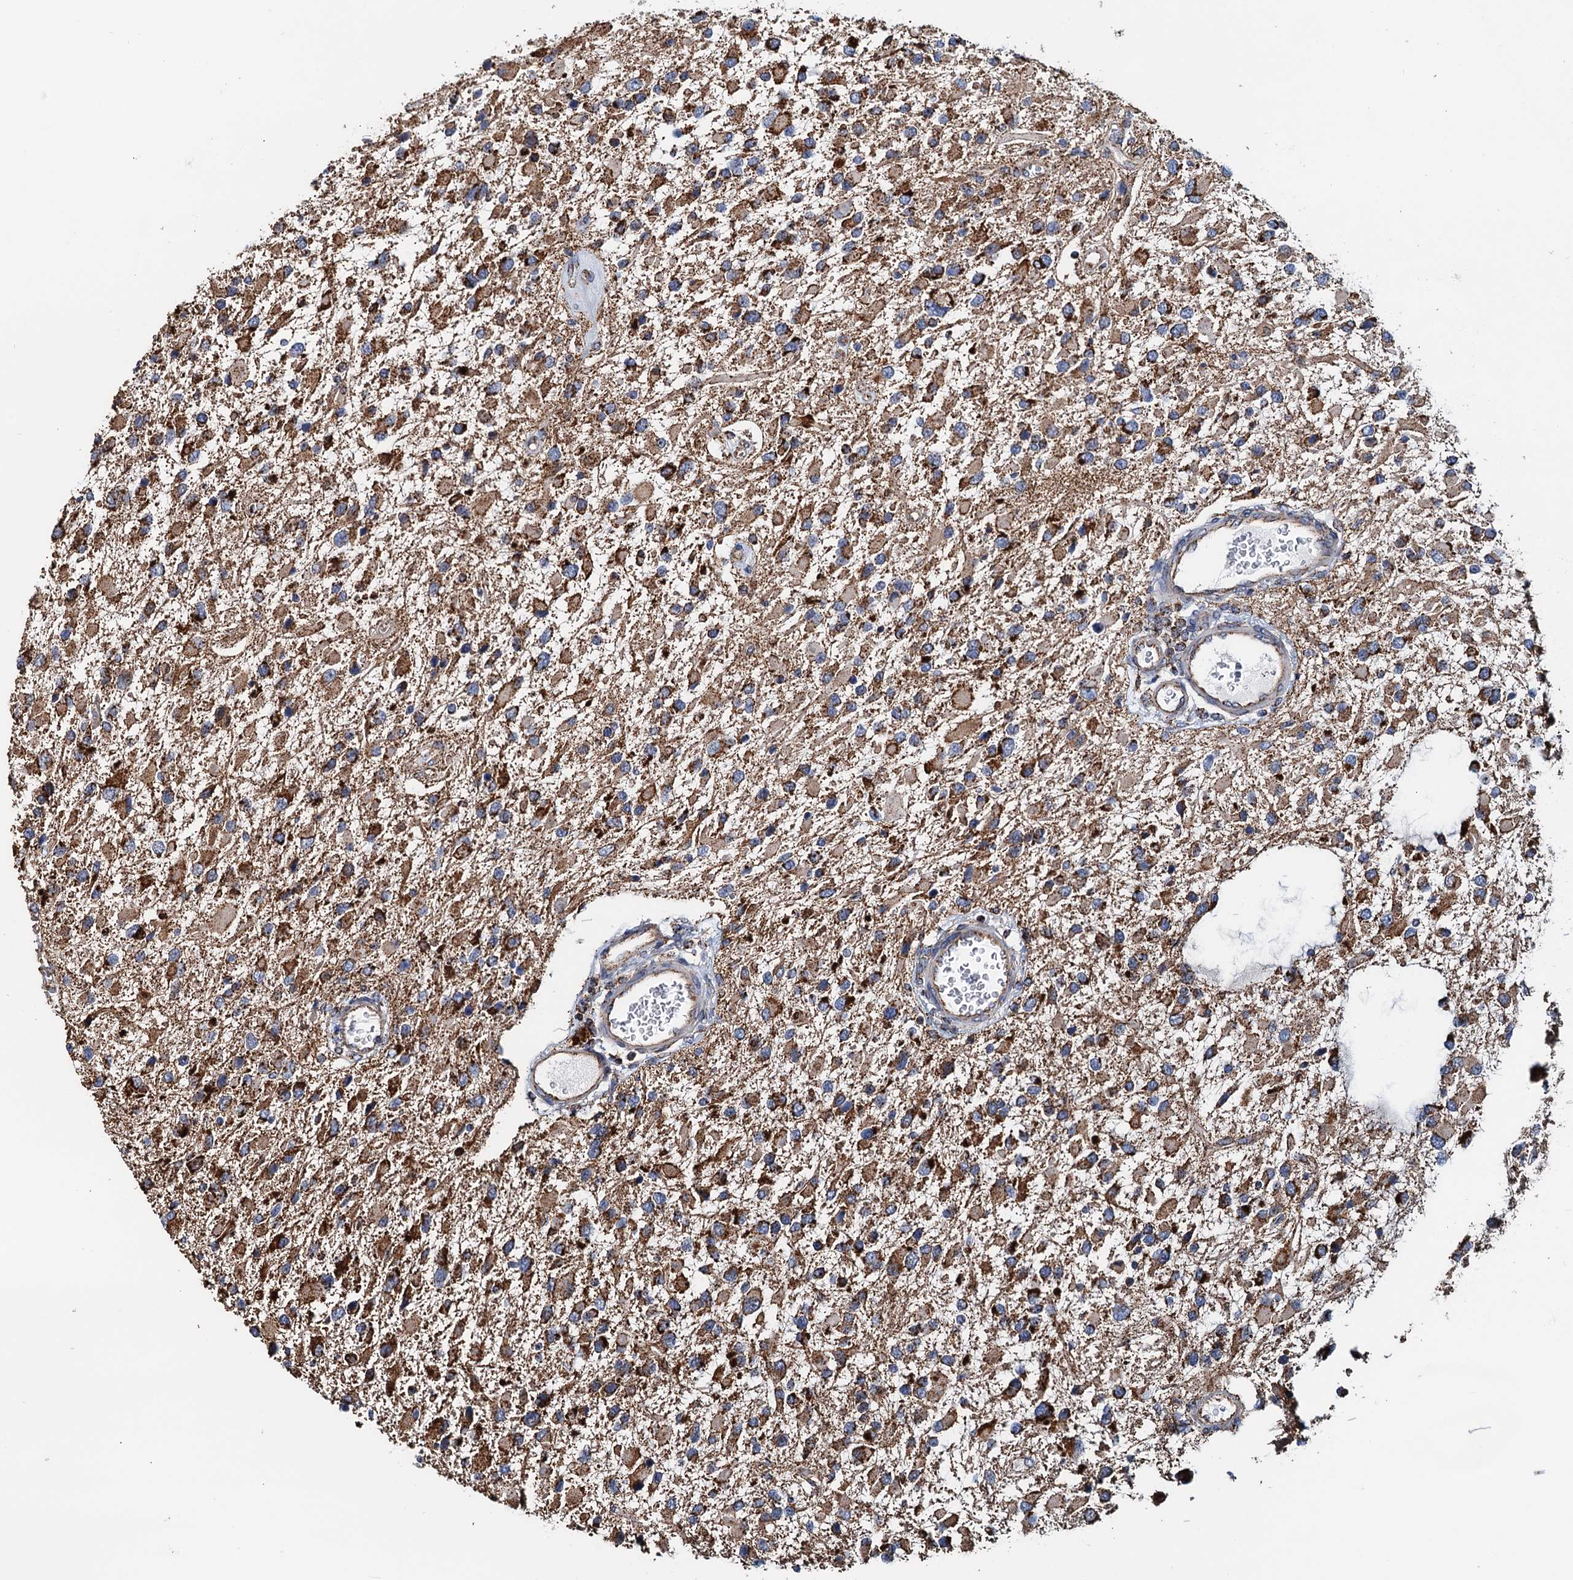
{"staining": {"intensity": "moderate", "quantity": ">75%", "location": "cytoplasmic/membranous"}, "tissue": "glioma", "cell_type": "Tumor cells", "image_type": "cancer", "snomed": [{"axis": "morphology", "description": "Glioma, malignant, High grade"}, {"axis": "topography", "description": "Brain"}], "caption": "The histopathology image exhibits staining of glioma, revealing moderate cytoplasmic/membranous protein staining (brown color) within tumor cells.", "gene": "AAGAB", "patient": {"sex": "male", "age": 53}}